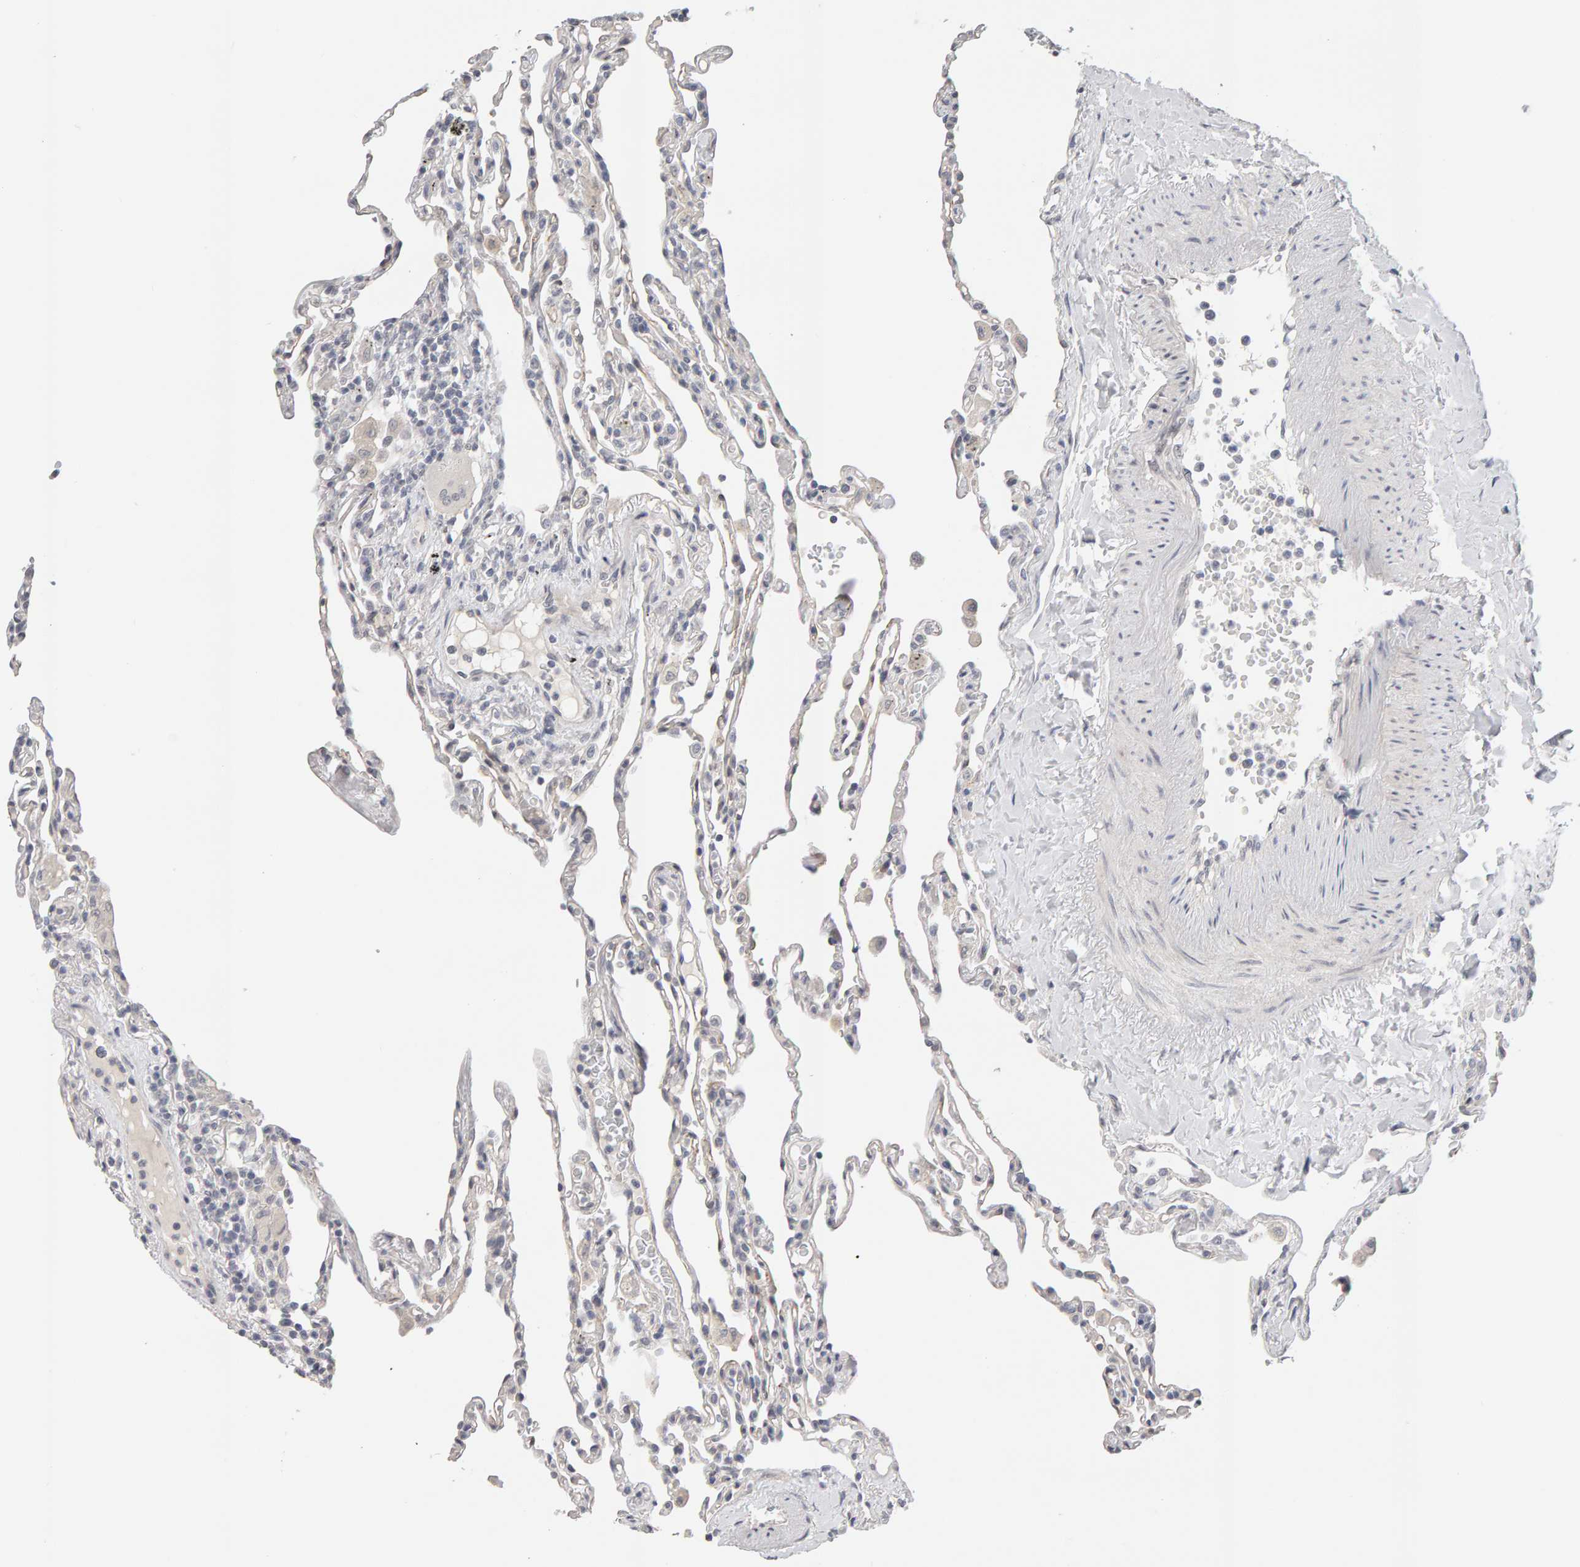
{"staining": {"intensity": "negative", "quantity": "none", "location": "none"}, "tissue": "lung", "cell_type": "Alveolar cells", "image_type": "normal", "snomed": [{"axis": "morphology", "description": "Normal tissue, NOS"}, {"axis": "topography", "description": "Lung"}], "caption": "IHC of benign lung demonstrates no expression in alveolar cells. The staining is performed using DAB brown chromogen with nuclei counter-stained in using hematoxylin.", "gene": "HNF4A", "patient": {"sex": "male", "age": 59}}